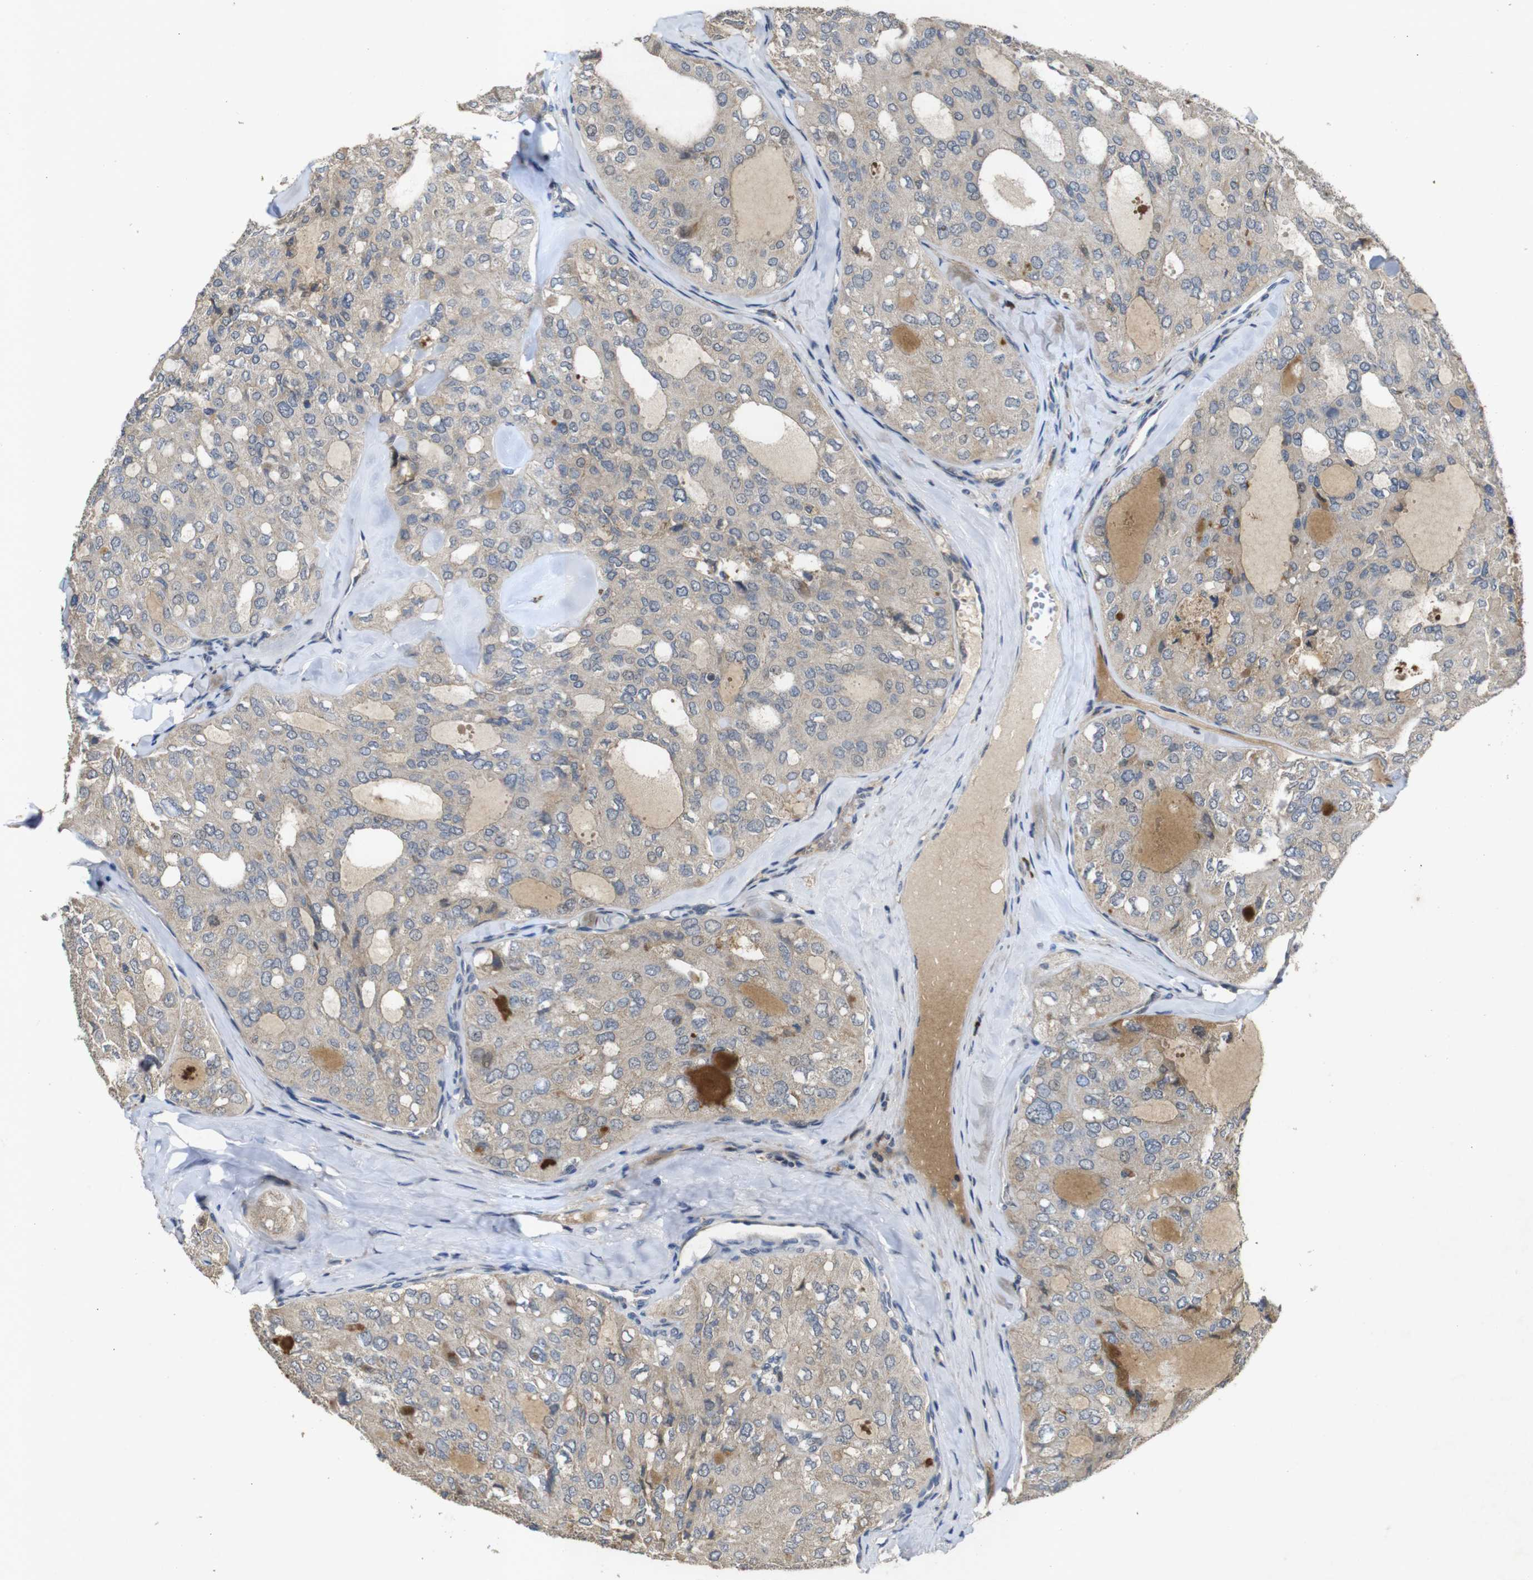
{"staining": {"intensity": "weak", "quantity": ">75%", "location": "cytoplasmic/membranous"}, "tissue": "thyroid cancer", "cell_type": "Tumor cells", "image_type": "cancer", "snomed": [{"axis": "morphology", "description": "Follicular adenoma carcinoma, NOS"}, {"axis": "topography", "description": "Thyroid gland"}], "caption": "The histopathology image exhibits a brown stain indicating the presence of a protein in the cytoplasmic/membranous of tumor cells in thyroid cancer (follicular adenoma carcinoma).", "gene": "MAGI2", "patient": {"sex": "male", "age": 75}}